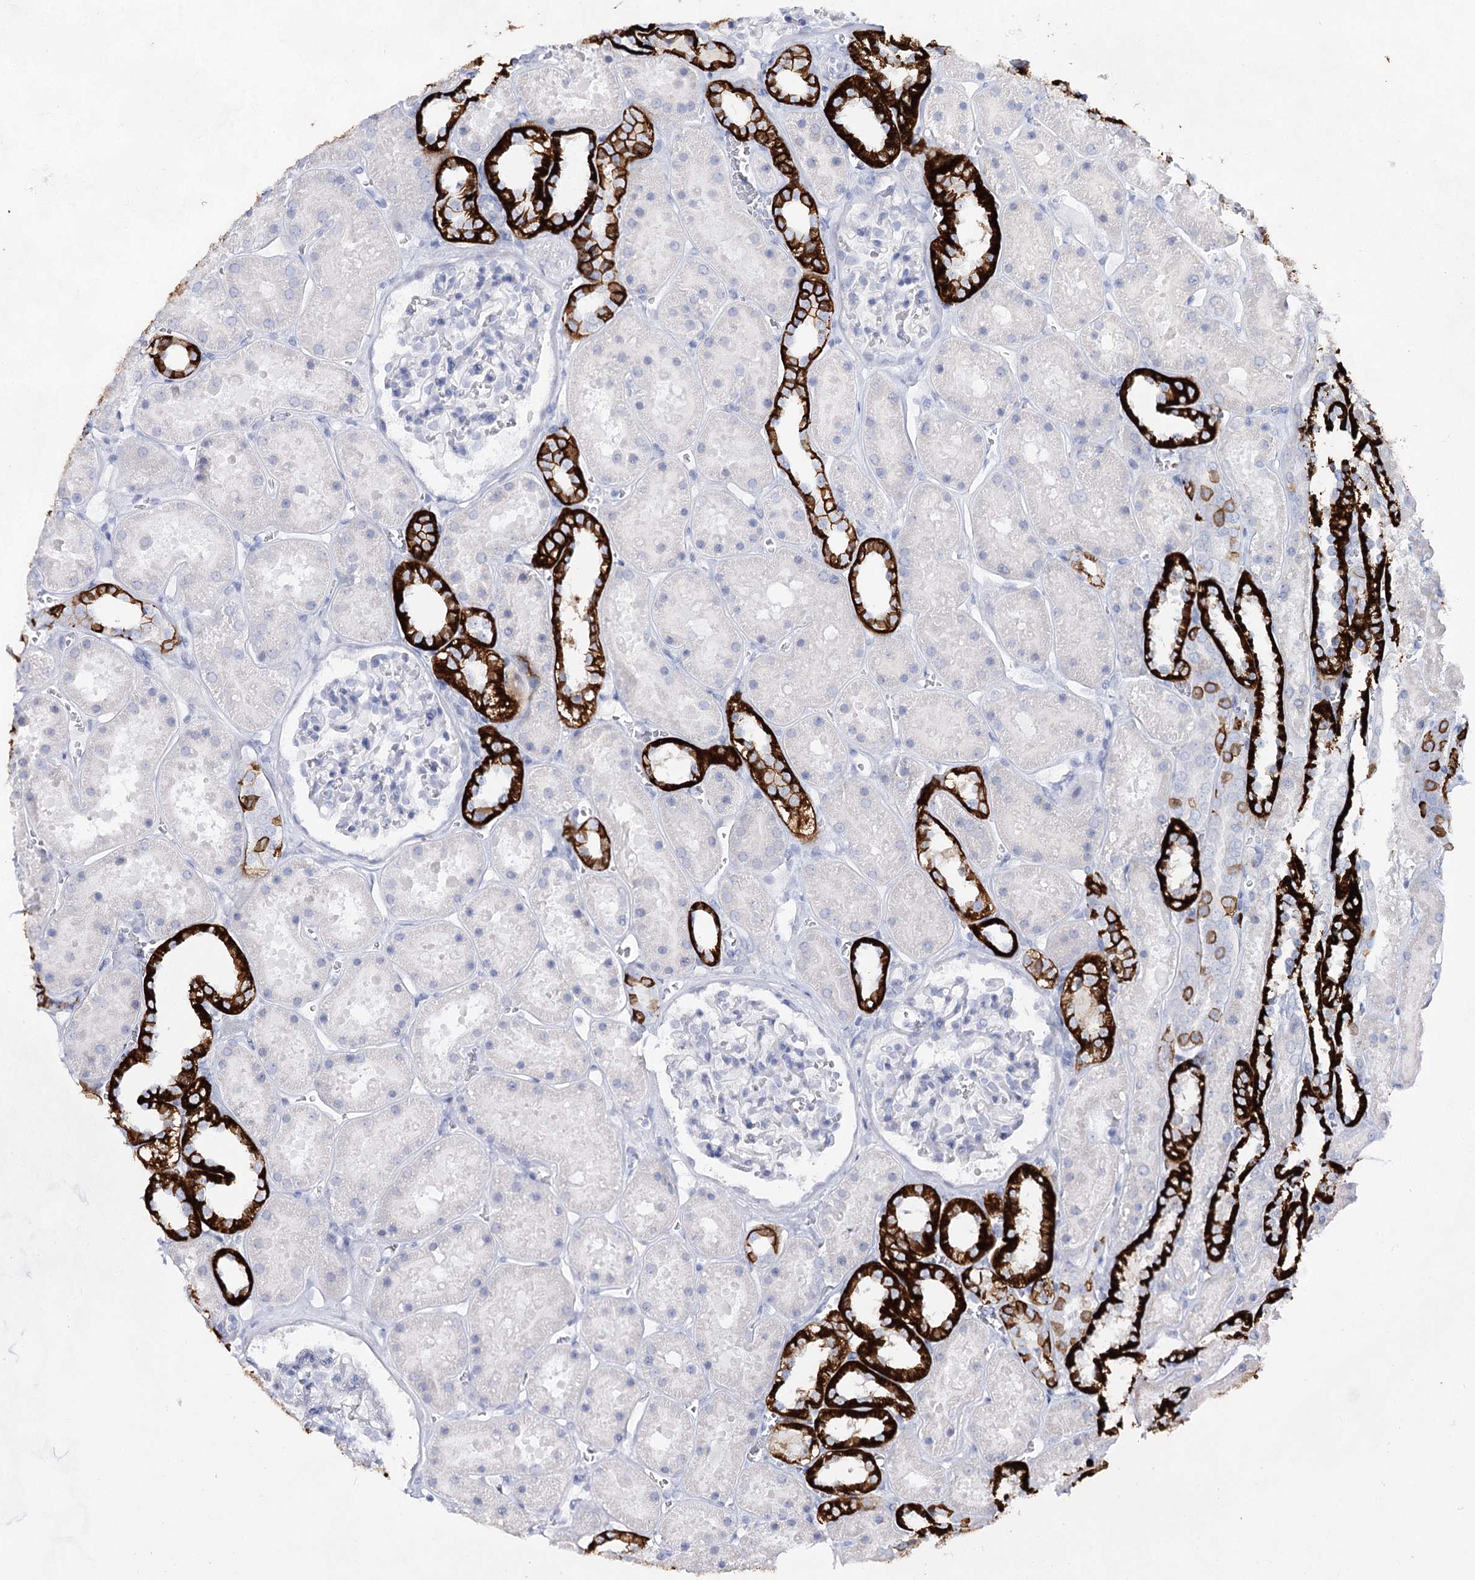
{"staining": {"intensity": "negative", "quantity": "none", "location": "none"}, "tissue": "kidney", "cell_type": "Cells in glomeruli", "image_type": "normal", "snomed": [{"axis": "morphology", "description": "Normal tissue, NOS"}, {"axis": "topography", "description": "Kidney"}], "caption": "Protein analysis of normal kidney exhibits no significant positivity in cells in glomeruli.", "gene": "SLC17A2", "patient": {"sex": "female", "age": 41}}